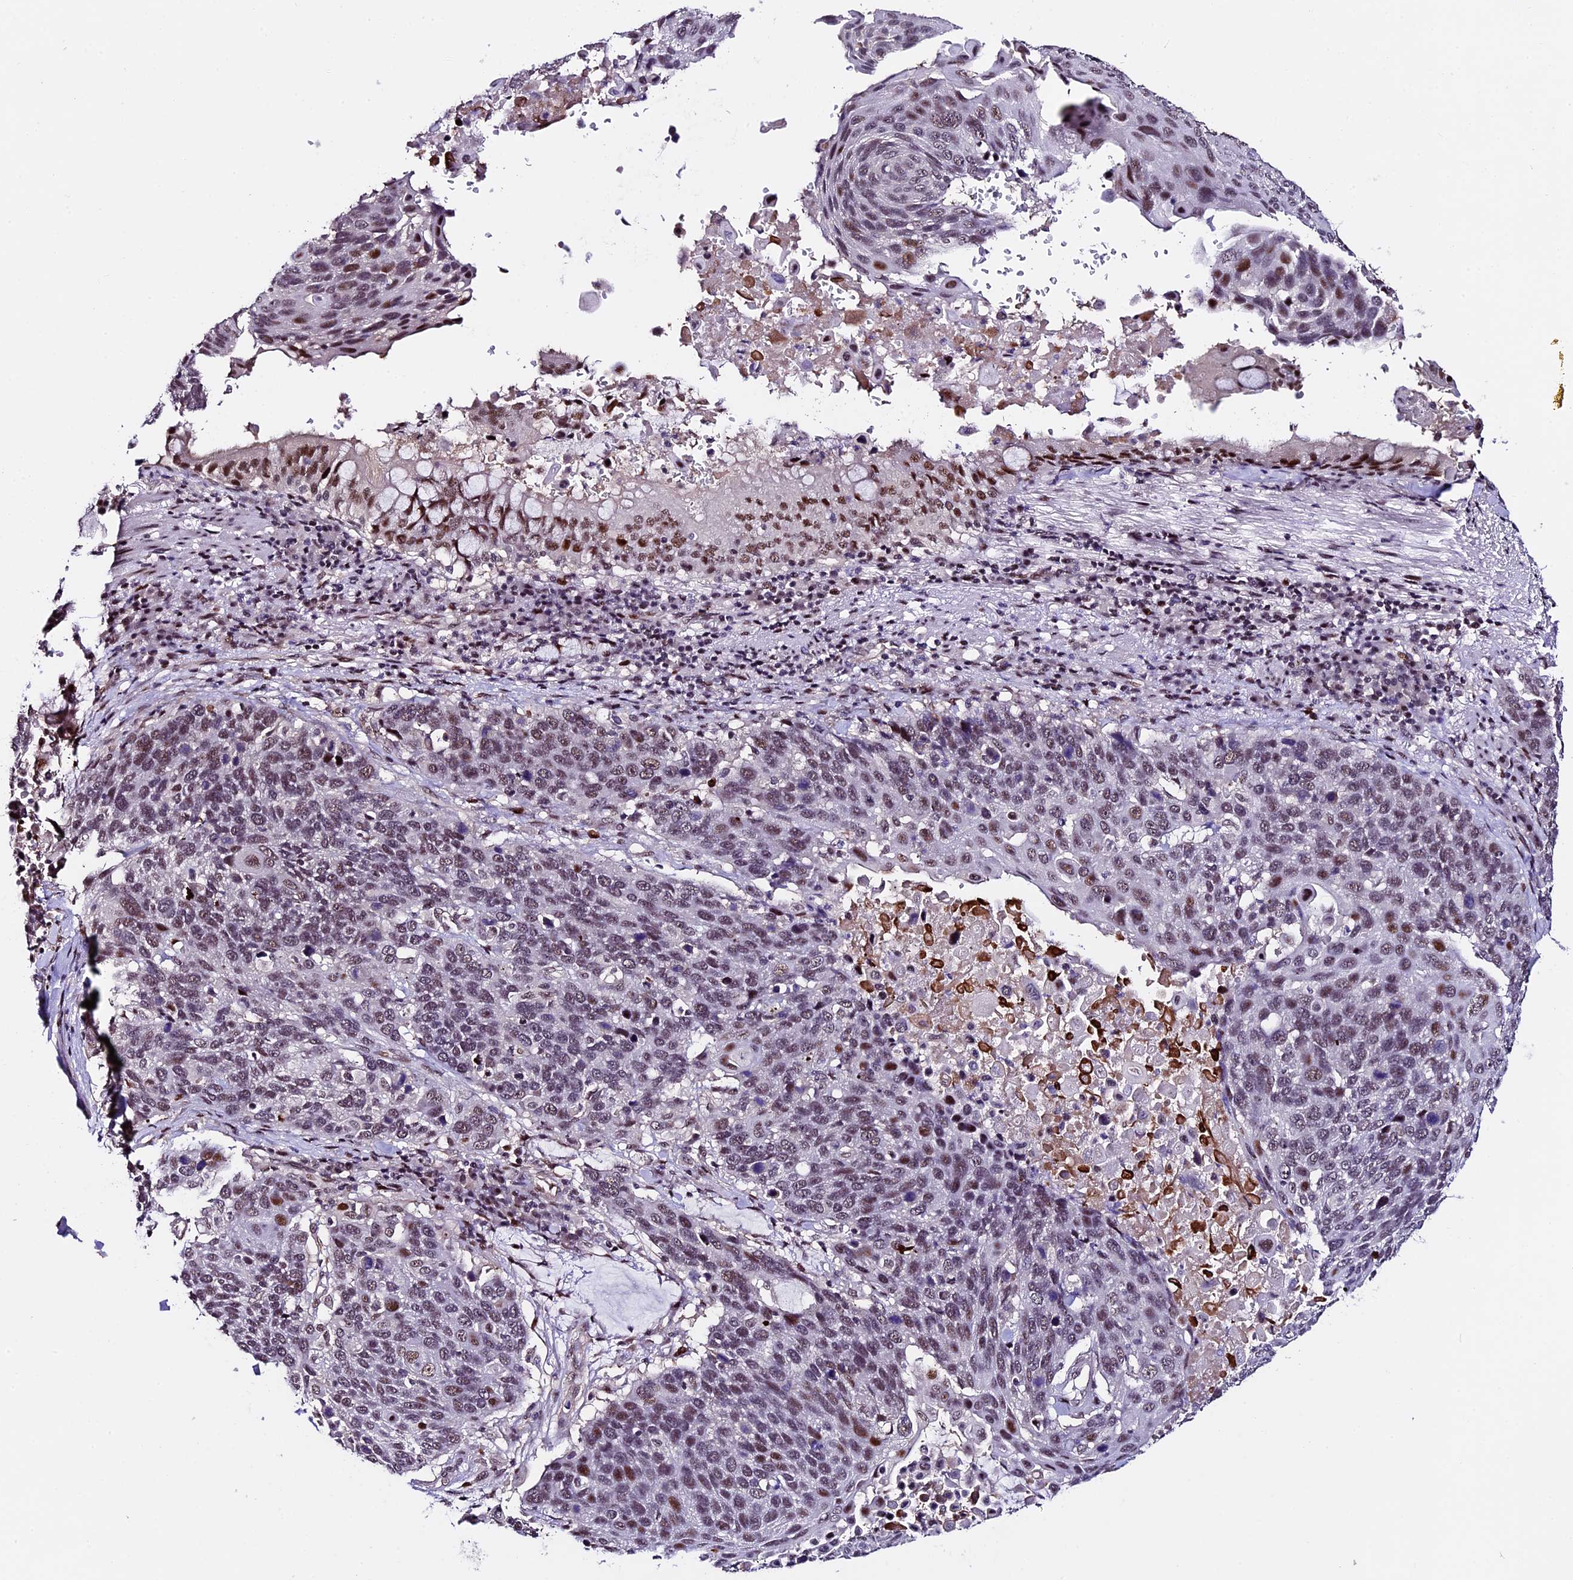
{"staining": {"intensity": "moderate", "quantity": "<25%", "location": "nuclear"}, "tissue": "lung cancer", "cell_type": "Tumor cells", "image_type": "cancer", "snomed": [{"axis": "morphology", "description": "Squamous cell carcinoma, NOS"}, {"axis": "topography", "description": "Lung"}], "caption": "Human squamous cell carcinoma (lung) stained with a brown dye reveals moderate nuclear positive positivity in approximately <25% of tumor cells.", "gene": "TCP11L2", "patient": {"sex": "male", "age": 66}}